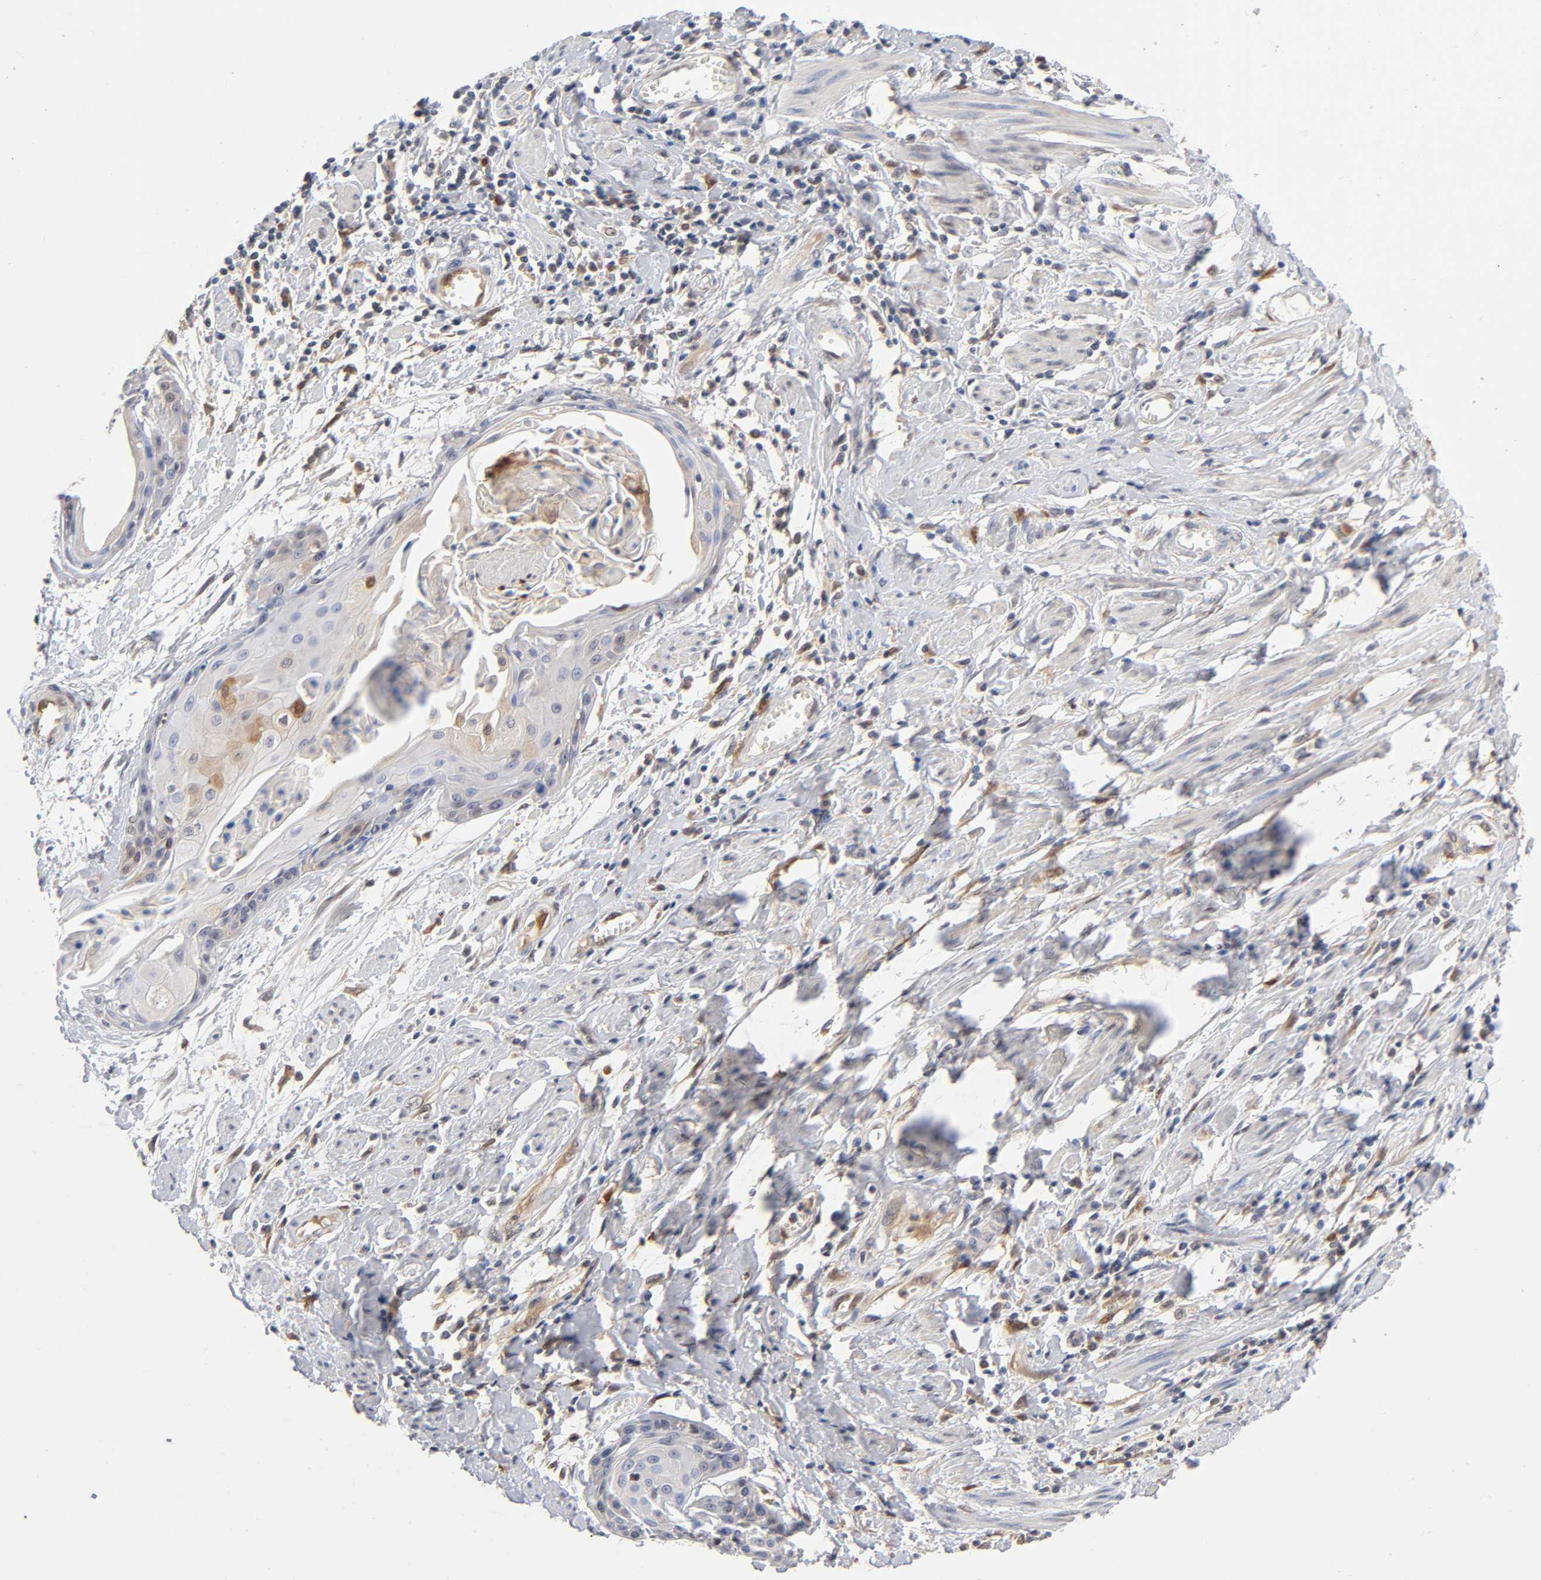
{"staining": {"intensity": "moderate", "quantity": "<25%", "location": "cytoplasmic/membranous"}, "tissue": "cervical cancer", "cell_type": "Tumor cells", "image_type": "cancer", "snomed": [{"axis": "morphology", "description": "Squamous cell carcinoma, NOS"}, {"axis": "topography", "description": "Cervix"}], "caption": "This is a histology image of immunohistochemistry staining of cervical cancer (squamous cell carcinoma), which shows moderate staining in the cytoplasmic/membranous of tumor cells.", "gene": "DFFB", "patient": {"sex": "female", "age": 57}}